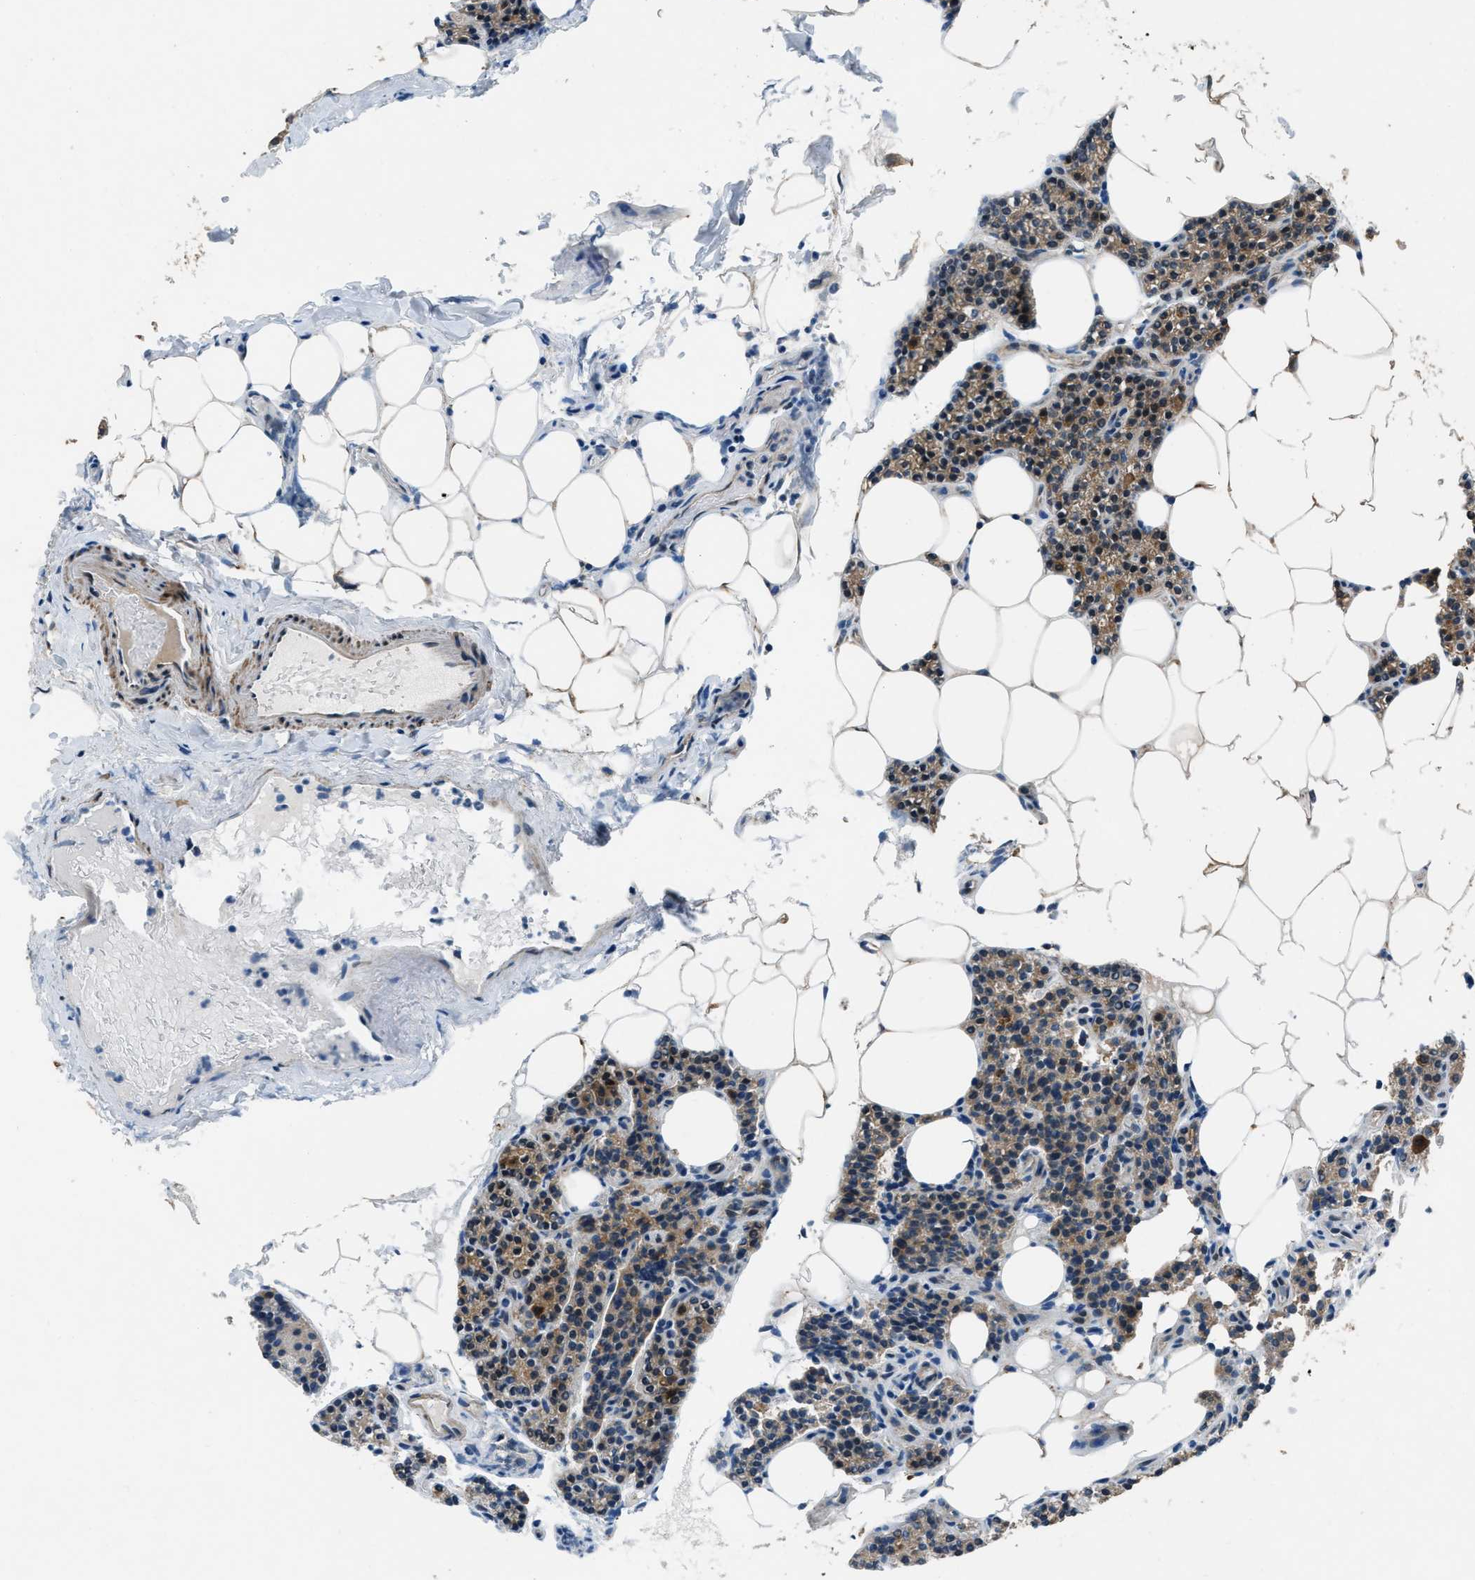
{"staining": {"intensity": "strong", "quantity": ">75%", "location": "cytoplasmic/membranous,nuclear"}, "tissue": "parathyroid gland", "cell_type": "Glandular cells", "image_type": "normal", "snomed": [{"axis": "morphology", "description": "Normal tissue, NOS"}, {"axis": "morphology", "description": "Adenoma, NOS"}, {"axis": "topography", "description": "Parathyroid gland"}], "caption": "IHC photomicrograph of normal human parathyroid gland stained for a protein (brown), which demonstrates high levels of strong cytoplasmic/membranous,nuclear staining in approximately >75% of glandular cells.", "gene": "NUDCD3", "patient": {"sex": "female", "age": 70}}